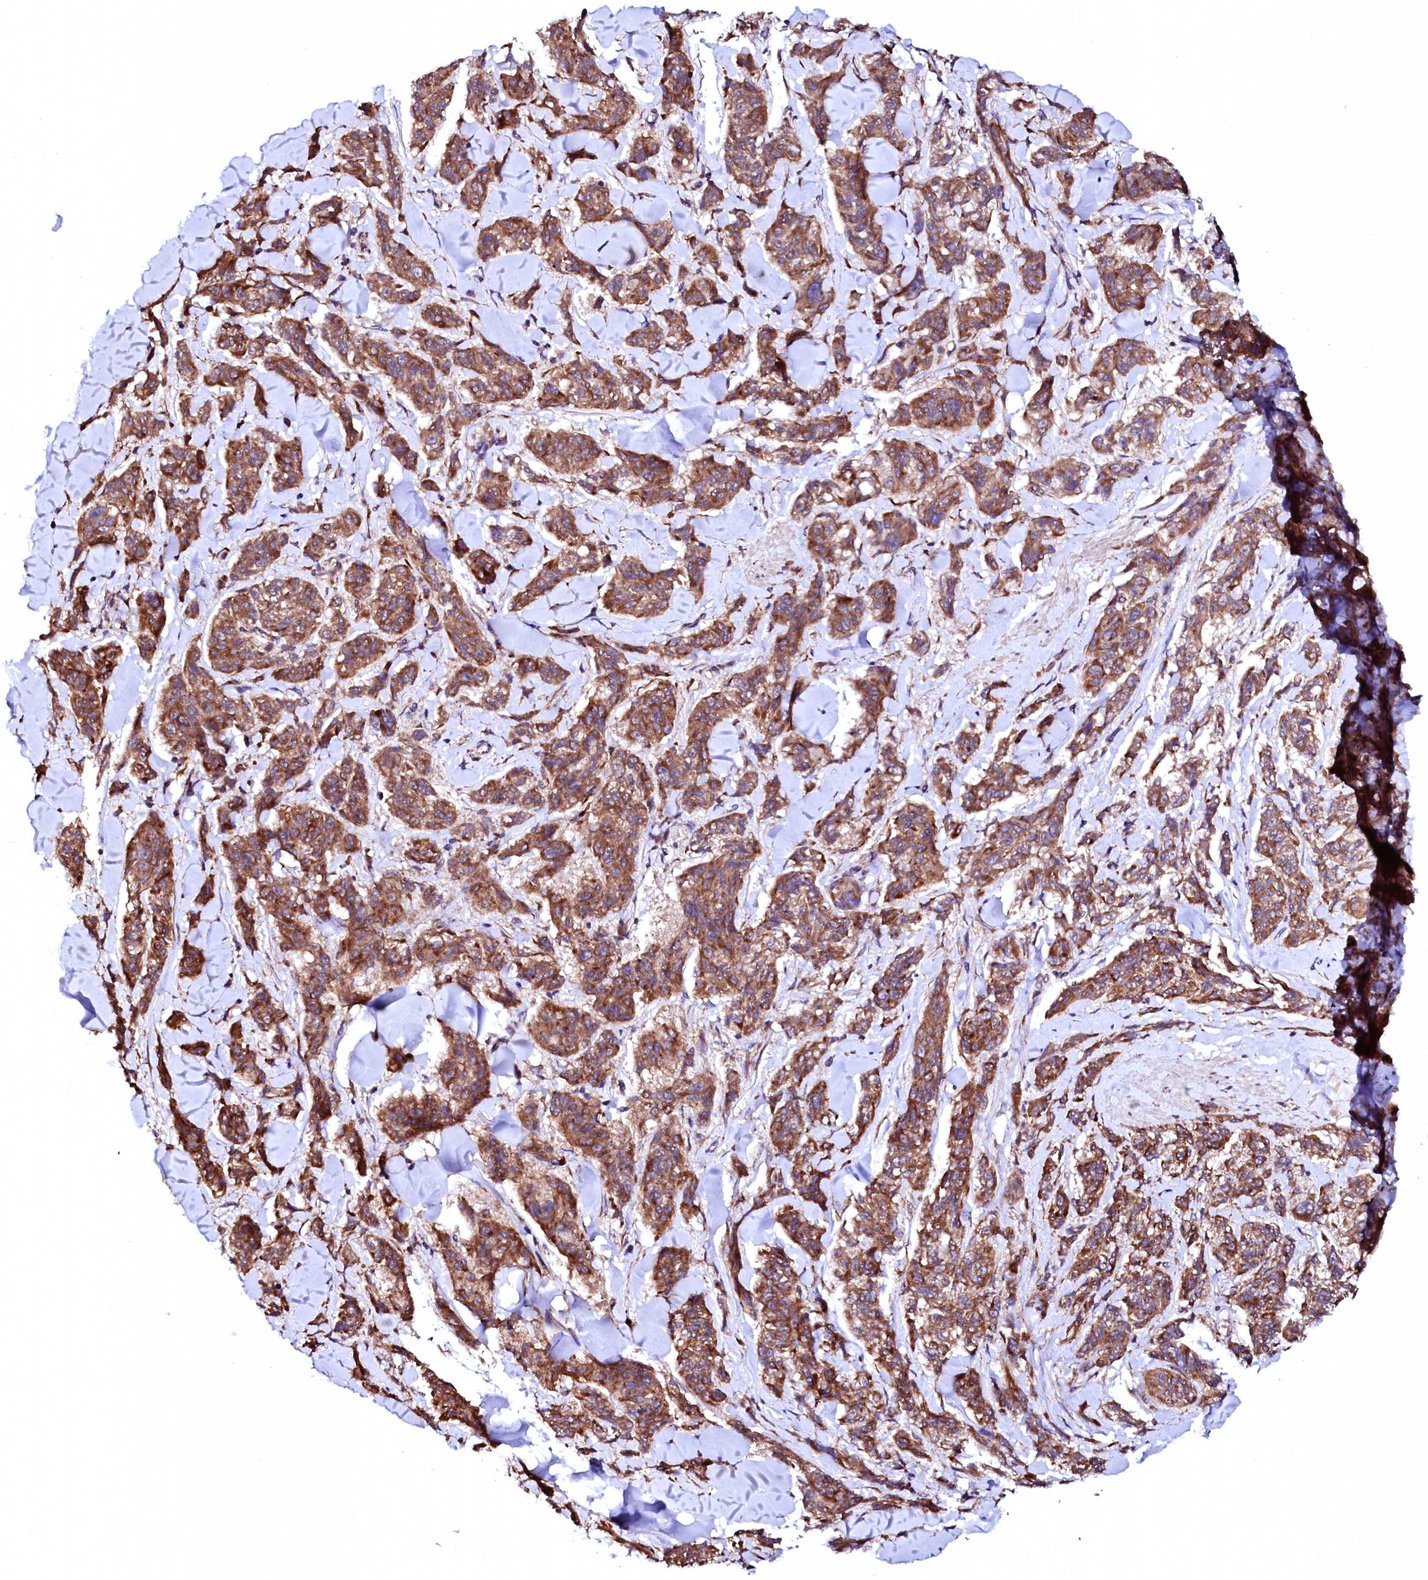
{"staining": {"intensity": "moderate", "quantity": ">75%", "location": "cytoplasmic/membranous"}, "tissue": "melanoma", "cell_type": "Tumor cells", "image_type": "cancer", "snomed": [{"axis": "morphology", "description": "Malignant melanoma, NOS"}, {"axis": "topography", "description": "Skin"}], "caption": "A brown stain shows moderate cytoplasmic/membranous positivity of a protein in malignant melanoma tumor cells.", "gene": "UBE3C", "patient": {"sex": "male", "age": 53}}